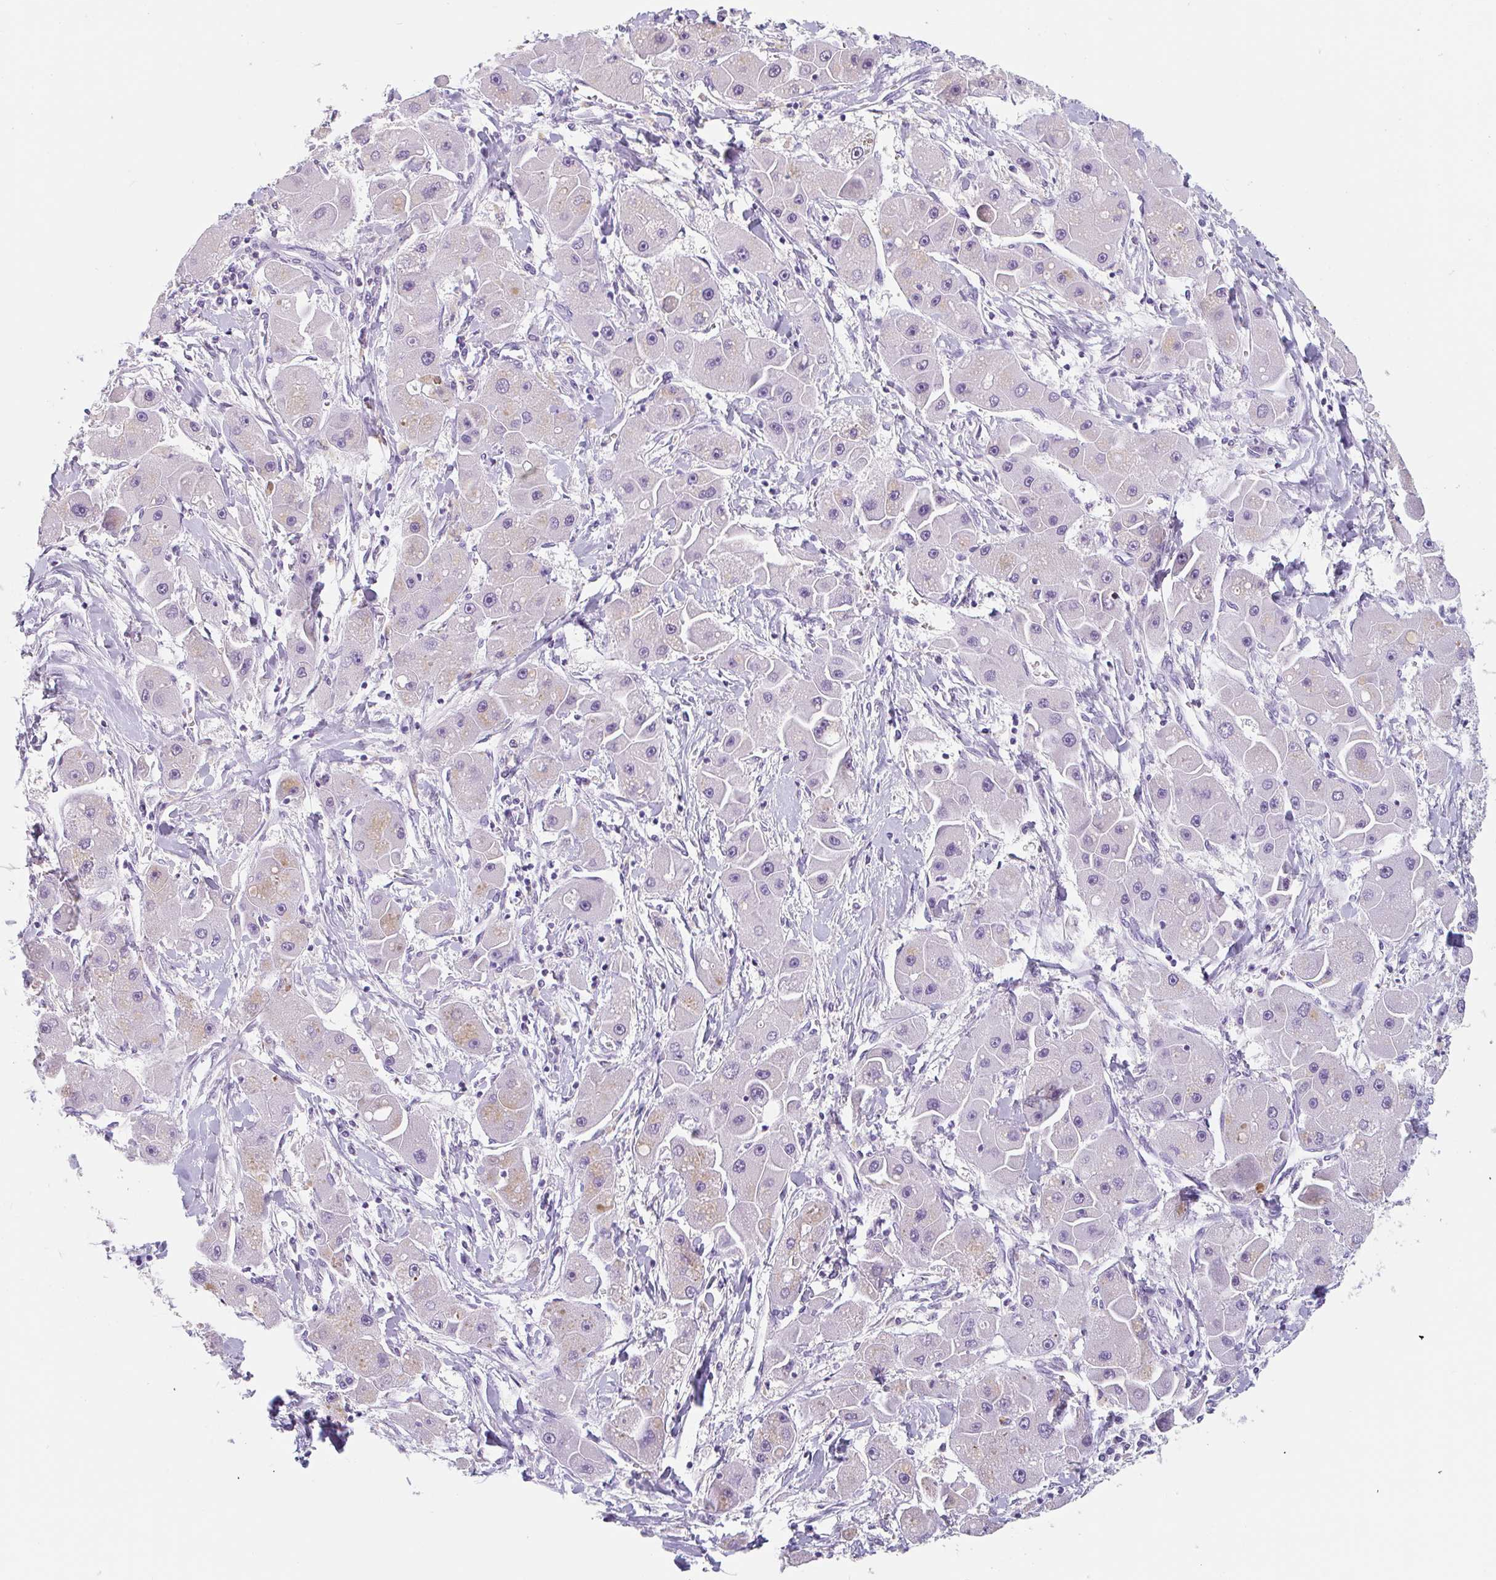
{"staining": {"intensity": "weak", "quantity": "<25%", "location": "cytoplasmic/membranous"}, "tissue": "liver cancer", "cell_type": "Tumor cells", "image_type": "cancer", "snomed": [{"axis": "morphology", "description": "Carcinoma, Hepatocellular, NOS"}, {"axis": "topography", "description": "Liver"}], "caption": "Protein analysis of liver cancer (hepatocellular carcinoma) exhibits no significant expression in tumor cells.", "gene": "EMC4", "patient": {"sex": "male", "age": 24}}